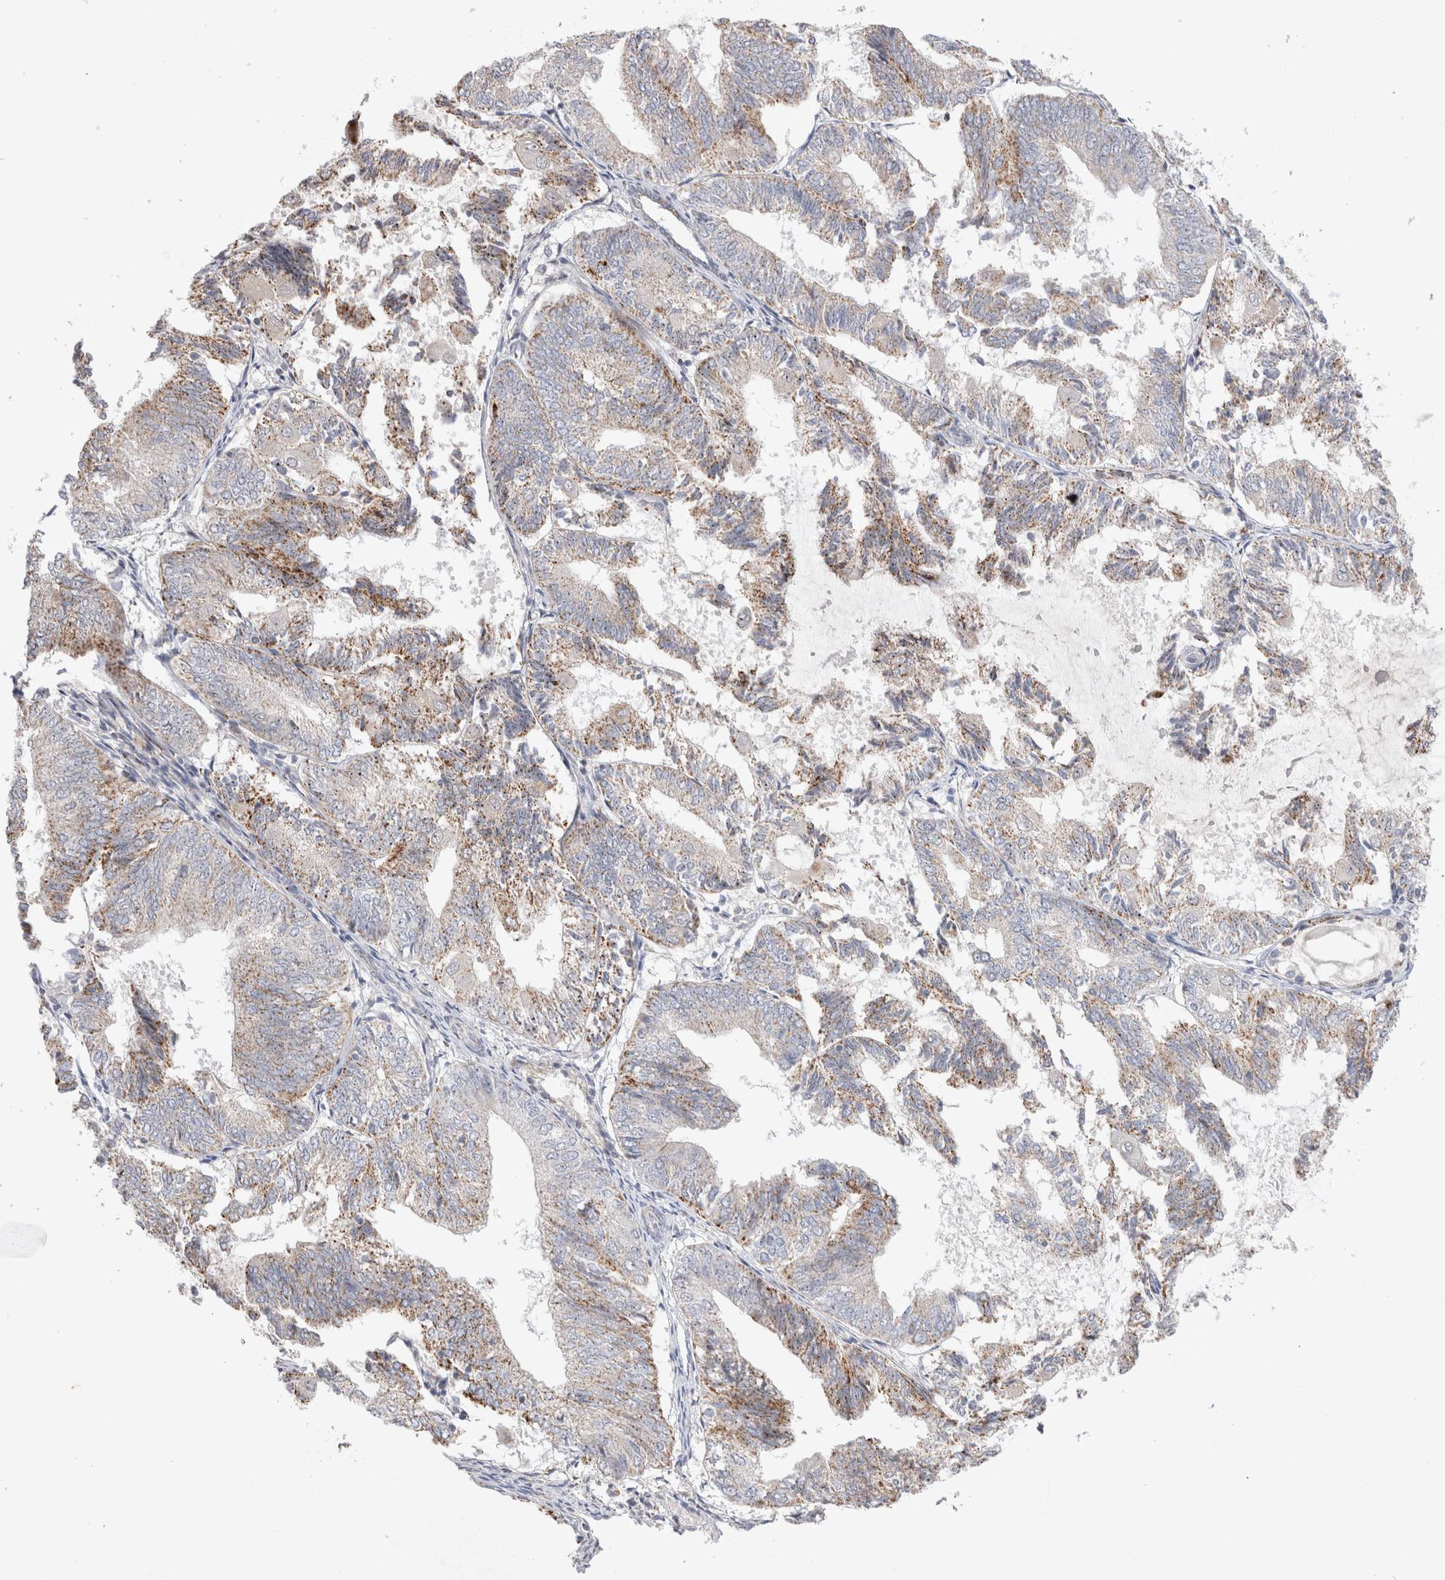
{"staining": {"intensity": "moderate", "quantity": "25%-75%", "location": "cytoplasmic/membranous"}, "tissue": "endometrial cancer", "cell_type": "Tumor cells", "image_type": "cancer", "snomed": [{"axis": "morphology", "description": "Adenocarcinoma, NOS"}, {"axis": "topography", "description": "Endometrium"}], "caption": "Endometrial cancer was stained to show a protein in brown. There is medium levels of moderate cytoplasmic/membranous expression in about 25%-75% of tumor cells.", "gene": "CHADL", "patient": {"sex": "female", "age": 81}}